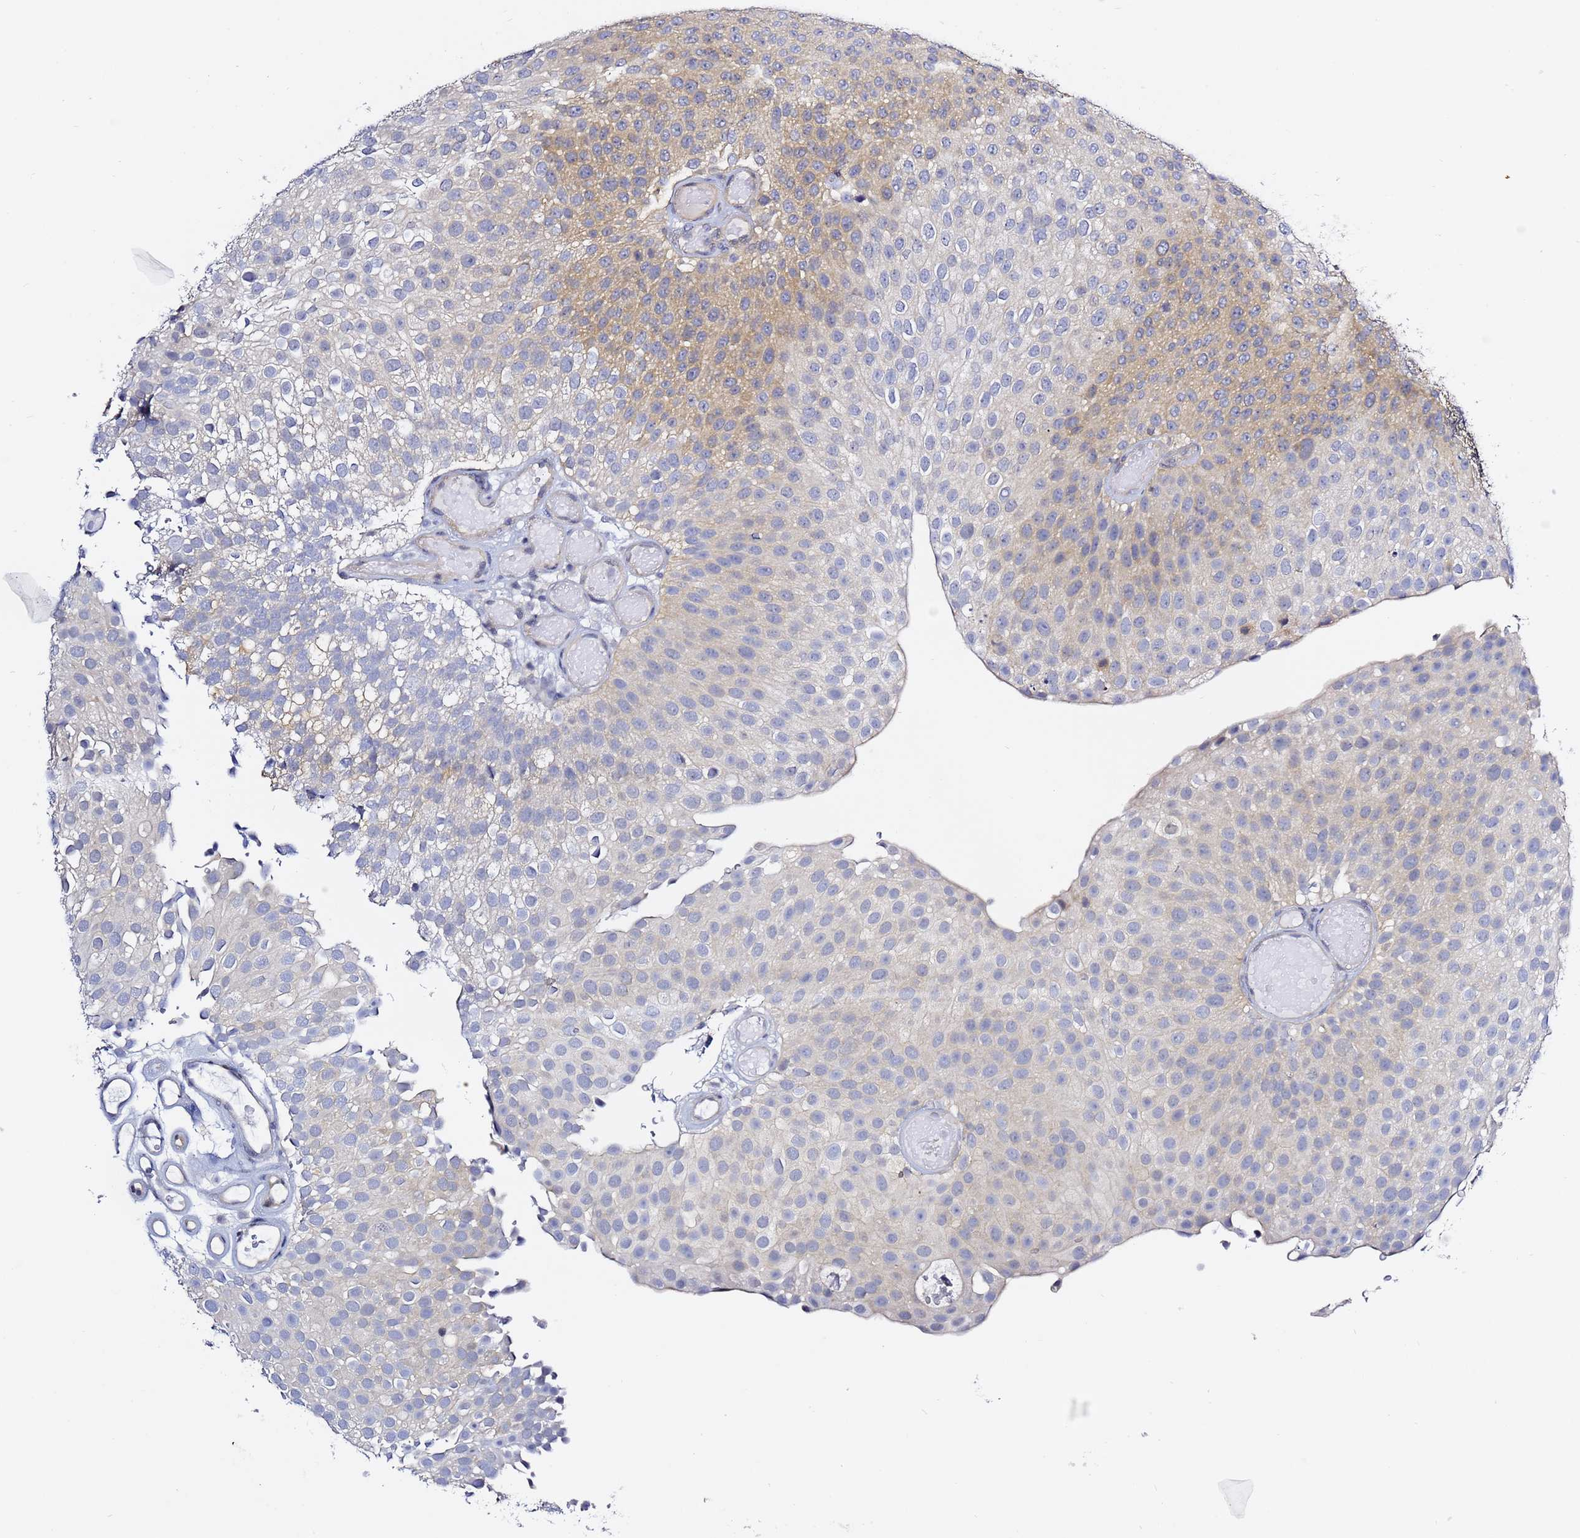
{"staining": {"intensity": "weak", "quantity": "<25%", "location": "cytoplasmic/membranous"}, "tissue": "urothelial cancer", "cell_type": "Tumor cells", "image_type": "cancer", "snomed": [{"axis": "morphology", "description": "Urothelial carcinoma, Low grade"}, {"axis": "topography", "description": "Urinary bladder"}], "caption": "Protein analysis of urothelial carcinoma (low-grade) reveals no significant staining in tumor cells.", "gene": "LENG1", "patient": {"sex": "male", "age": 78}}